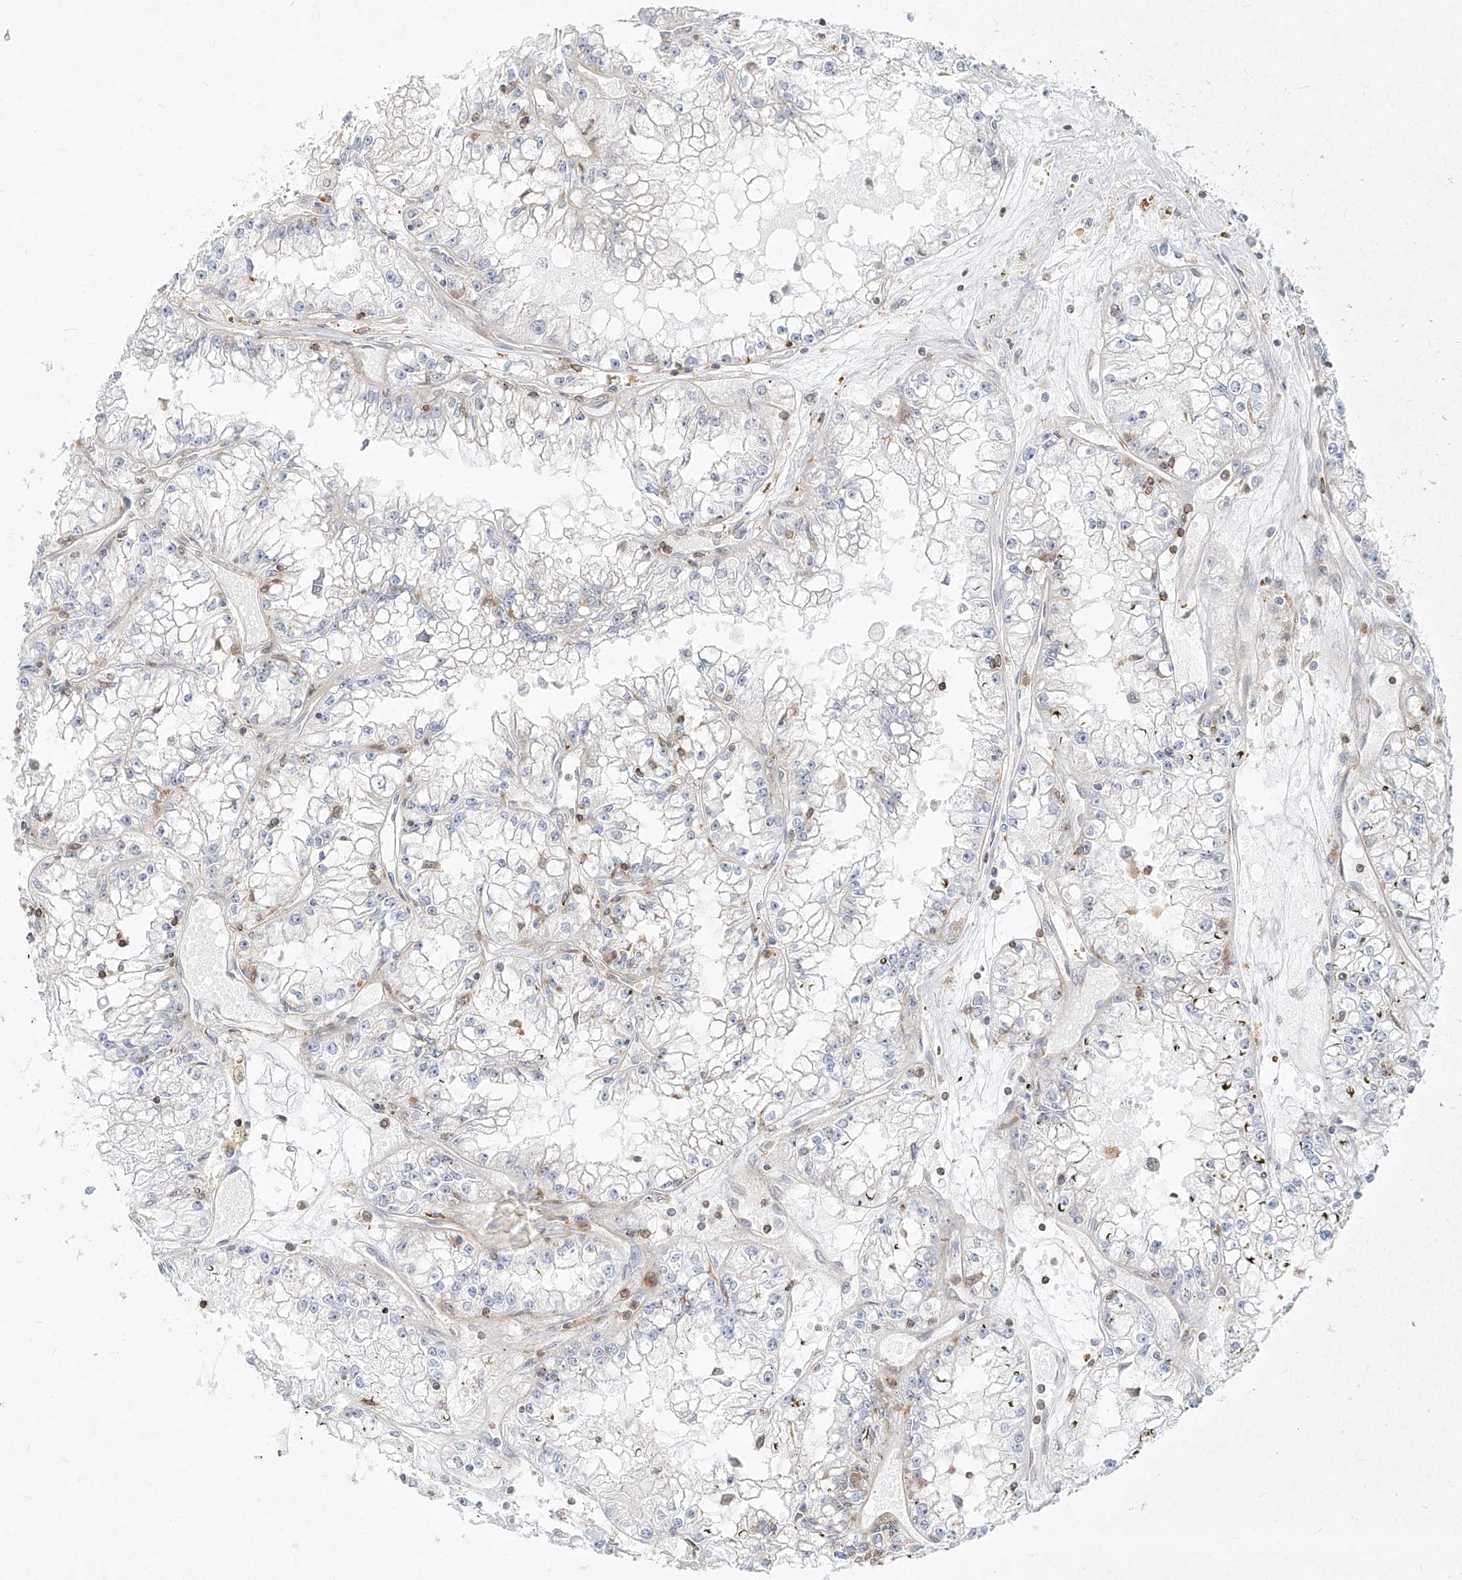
{"staining": {"intensity": "negative", "quantity": "none", "location": "none"}, "tissue": "renal cancer", "cell_type": "Tumor cells", "image_type": "cancer", "snomed": [{"axis": "morphology", "description": "Adenocarcinoma, NOS"}, {"axis": "topography", "description": "Kidney"}], "caption": "Immunohistochemical staining of human renal cancer (adenocarcinoma) shows no significant staining in tumor cells. Nuclei are stained in blue.", "gene": "SLC2A12", "patient": {"sex": "male", "age": 56}}